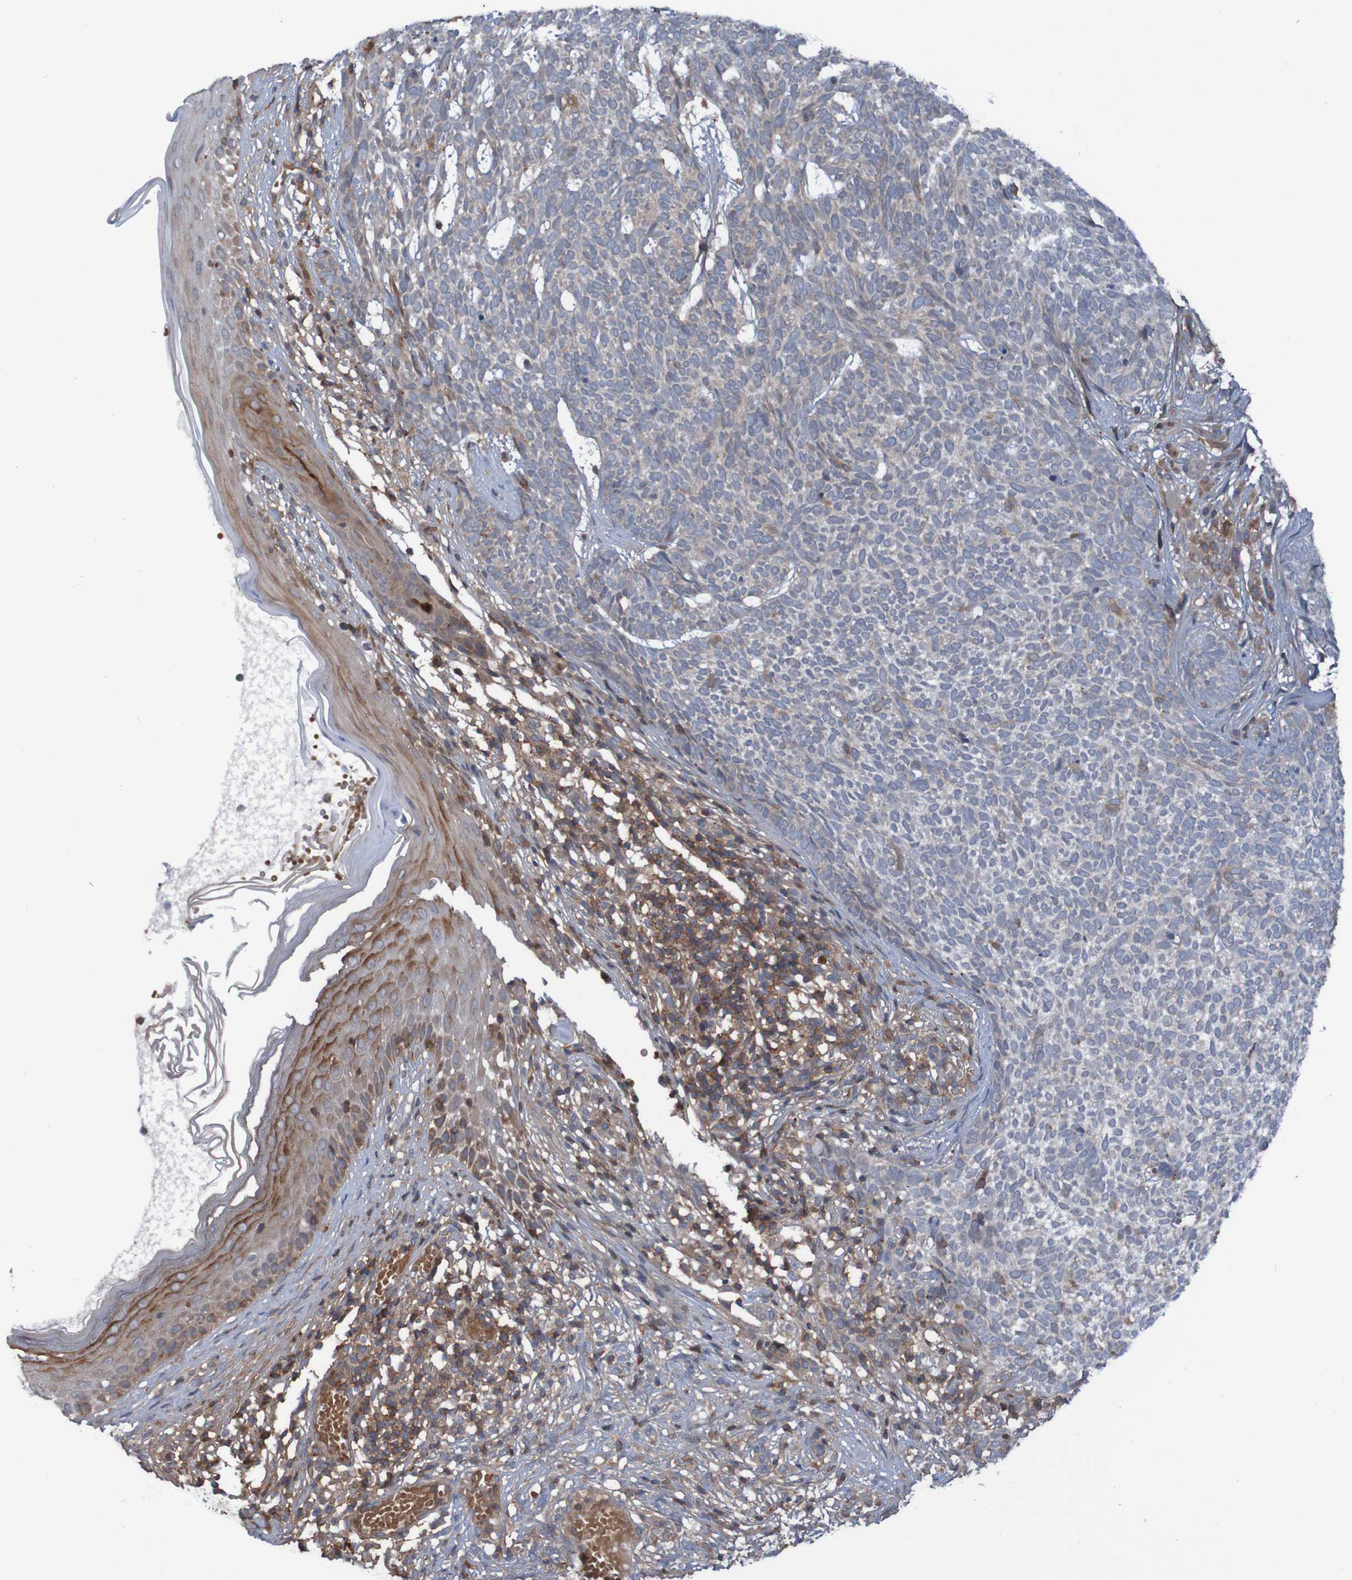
{"staining": {"intensity": "negative", "quantity": "none", "location": "none"}, "tissue": "skin cancer", "cell_type": "Tumor cells", "image_type": "cancer", "snomed": [{"axis": "morphology", "description": "Basal cell carcinoma"}, {"axis": "topography", "description": "Skin"}], "caption": "The photomicrograph shows no staining of tumor cells in basal cell carcinoma (skin).", "gene": "PDGFB", "patient": {"sex": "female", "age": 84}}